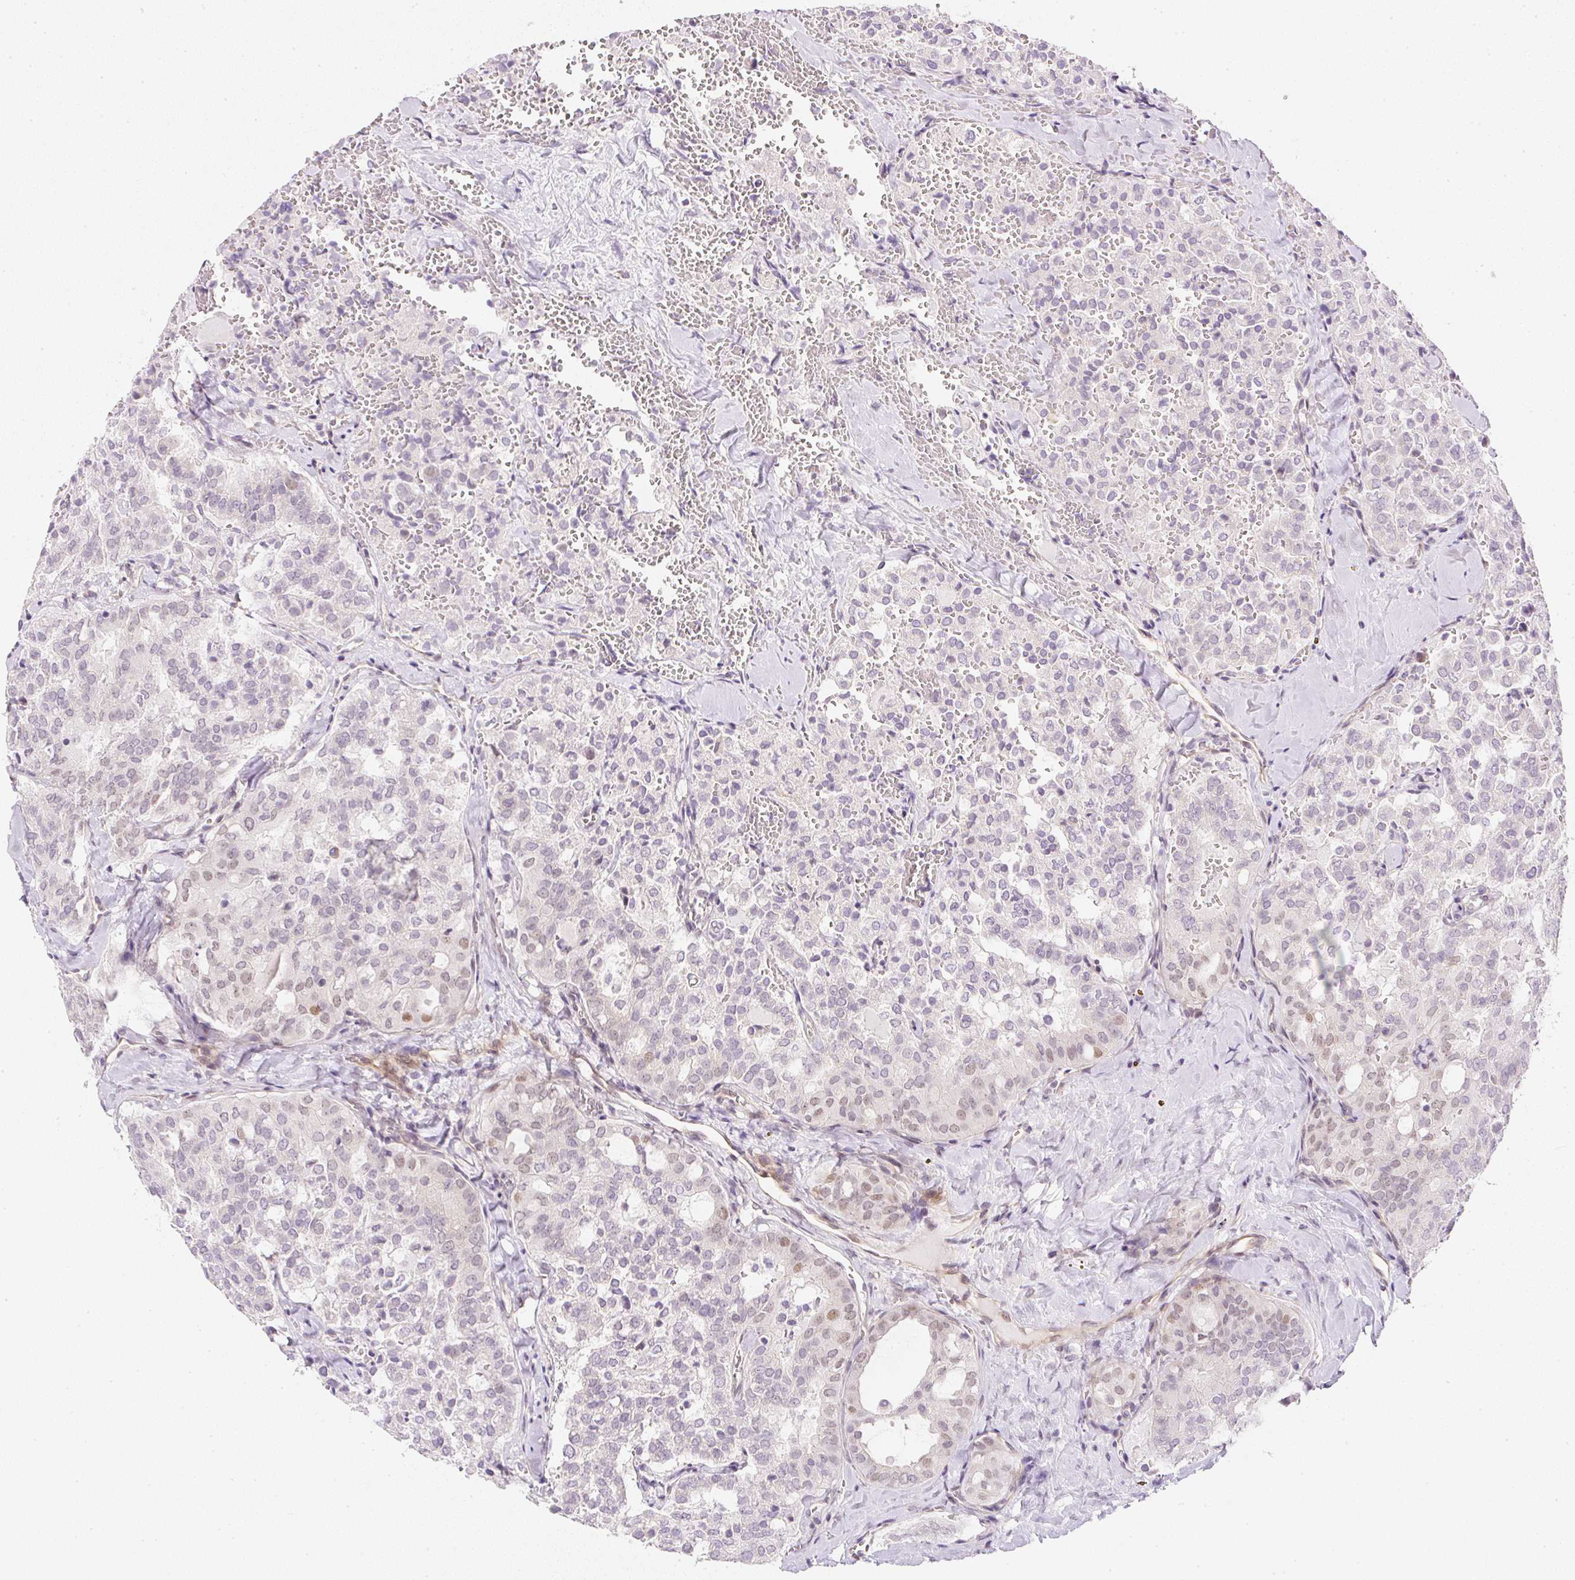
{"staining": {"intensity": "moderate", "quantity": "<25%", "location": "nuclear"}, "tissue": "thyroid cancer", "cell_type": "Tumor cells", "image_type": "cancer", "snomed": [{"axis": "morphology", "description": "Follicular adenoma carcinoma, NOS"}, {"axis": "topography", "description": "Thyroid gland"}], "caption": "Thyroid cancer tissue displays moderate nuclear staining in about <25% of tumor cells", "gene": "DPPA4", "patient": {"sex": "male", "age": 75}}